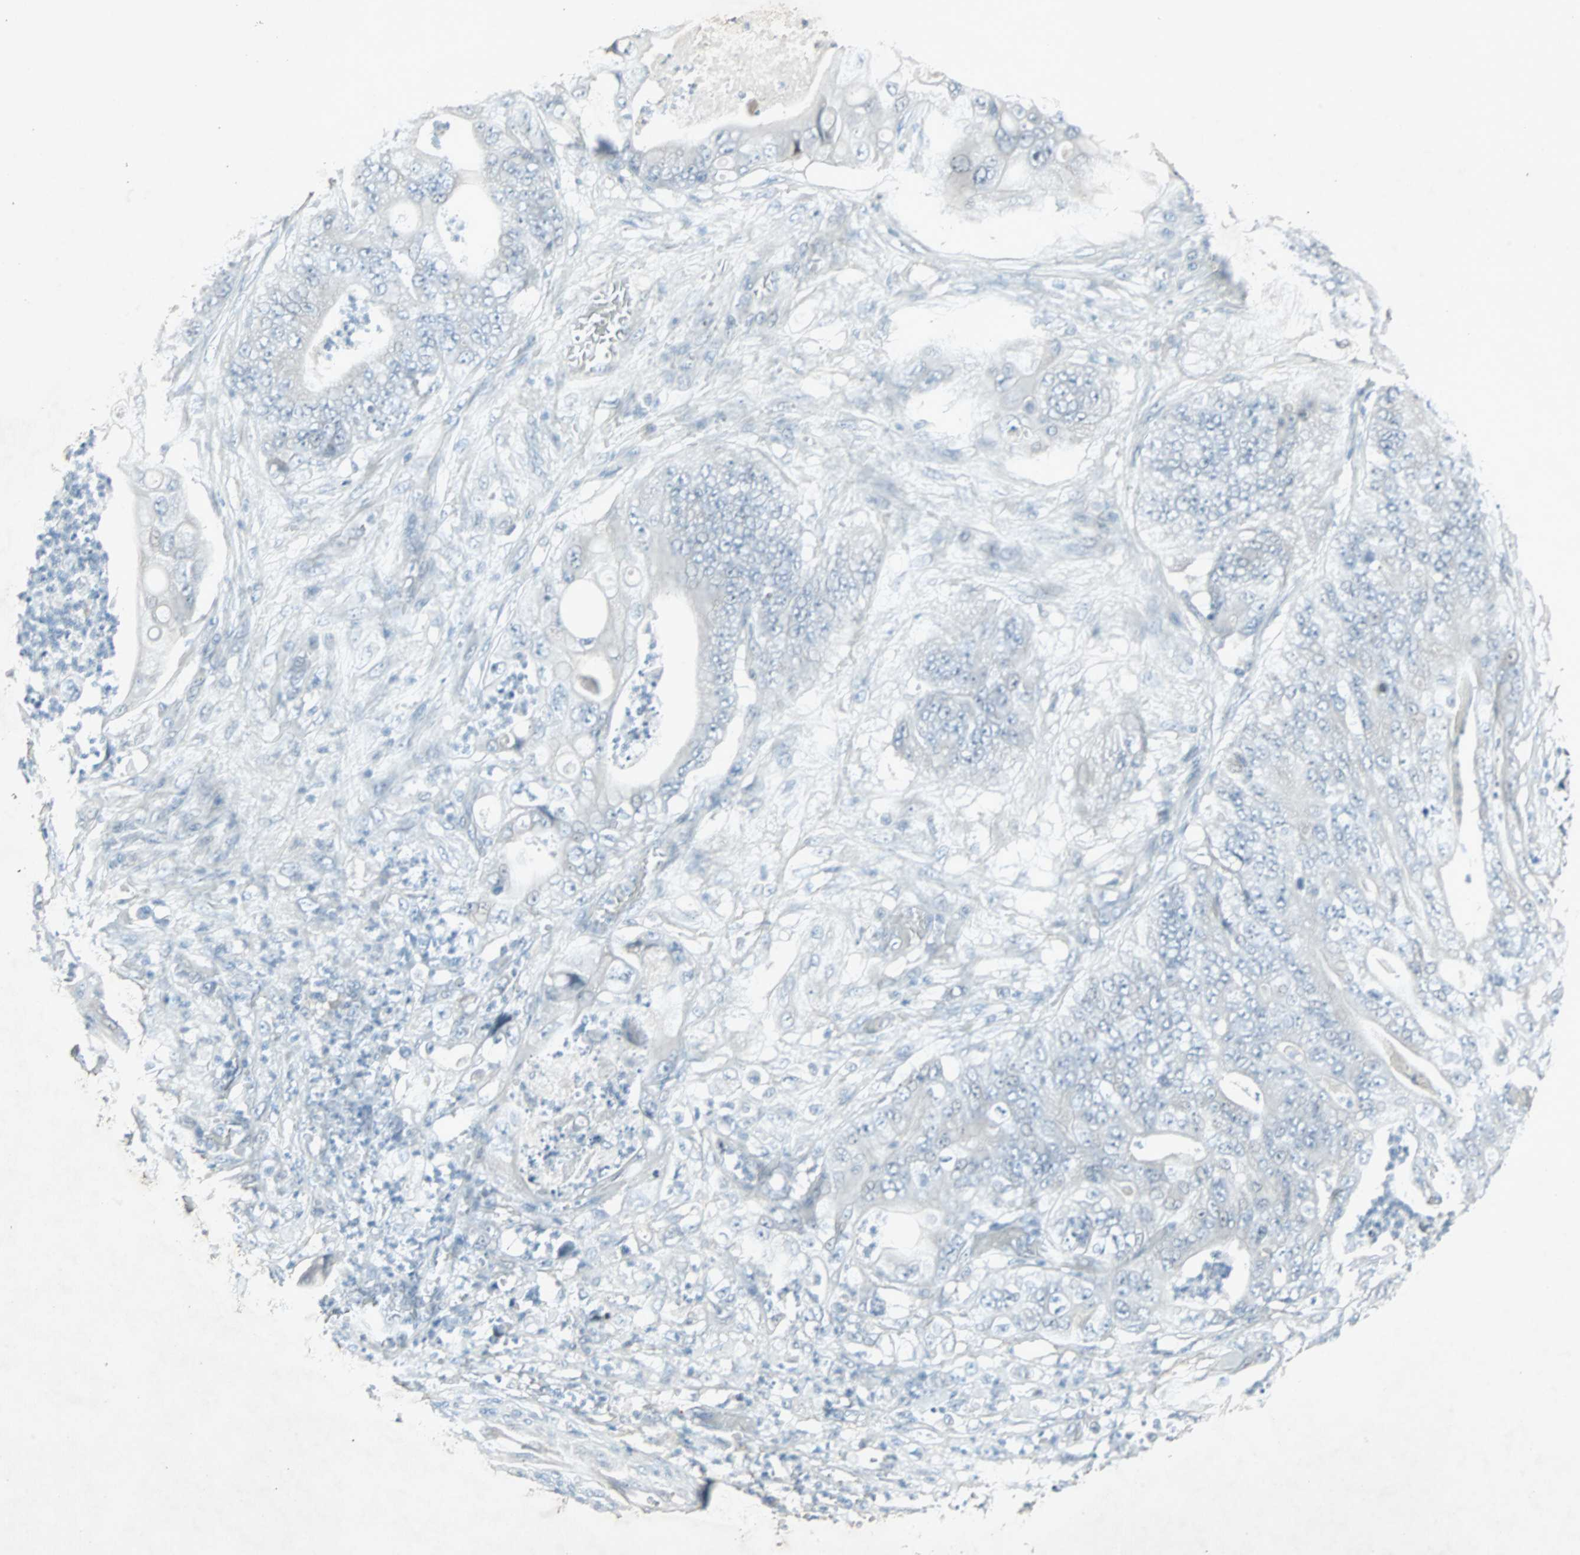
{"staining": {"intensity": "negative", "quantity": "none", "location": "none"}, "tissue": "stomach cancer", "cell_type": "Tumor cells", "image_type": "cancer", "snomed": [{"axis": "morphology", "description": "Adenocarcinoma, NOS"}, {"axis": "topography", "description": "Stomach"}], "caption": "Human adenocarcinoma (stomach) stained for a protein using immunohistochemistry (IHC) reveals no positivity in tumor cells.", "gene": "LANCL3", "patient": {"sex": "female", "age": 73}}